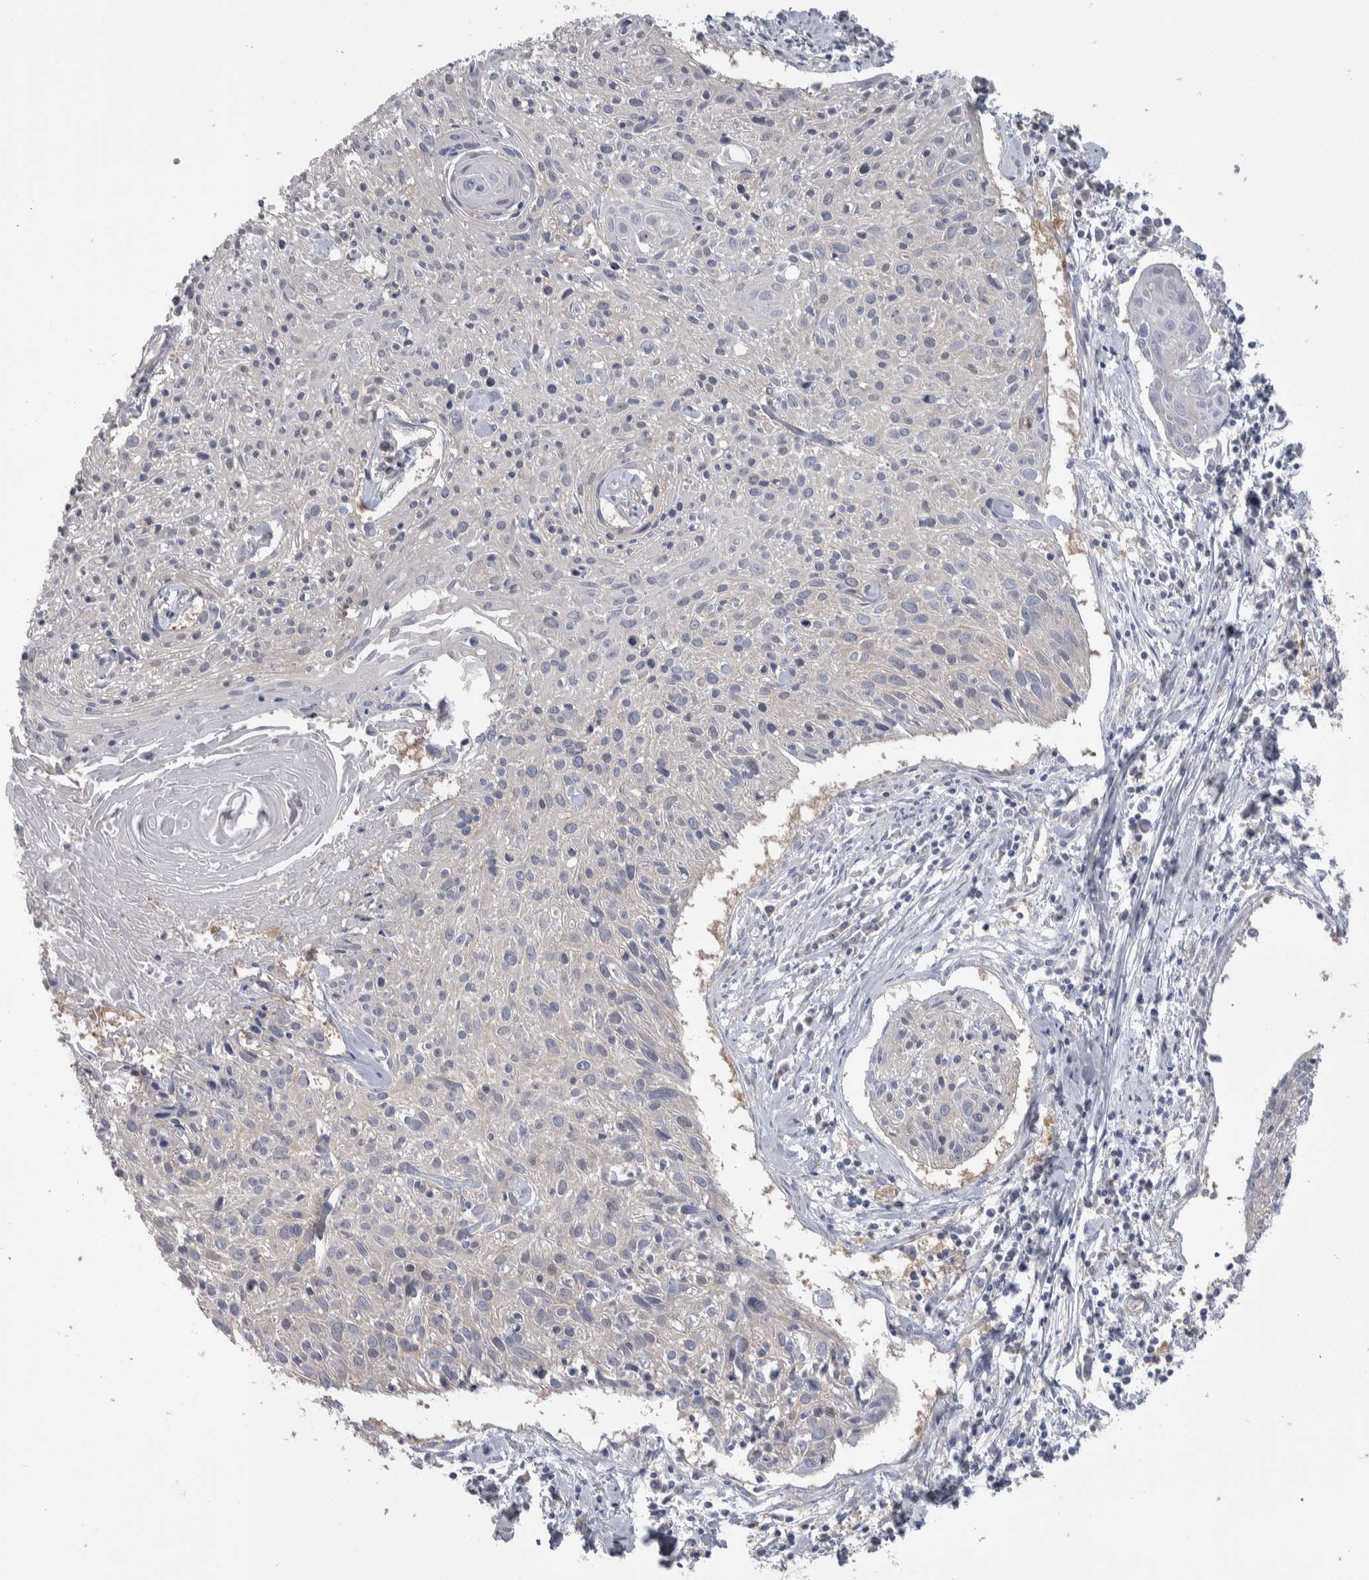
{"staining": {"intensity": "negative", "quantity": "none", "location": "none"}, "tissue": "cervical cancer", "cell_type": "Tumor cells", "image_type": "cancer", "snomed": [{"axis": "morphology", "description": "Squamous cell carcinoma, NOS"}, {"axis": "topography", "description": "Cervix"}], "caption": "The histopathology image demonstrates no staining of tumor cells in squamous cell carcinoma (cervical).", "gene": "GPHN", "patient": {"sex": "female", "age": 51}}